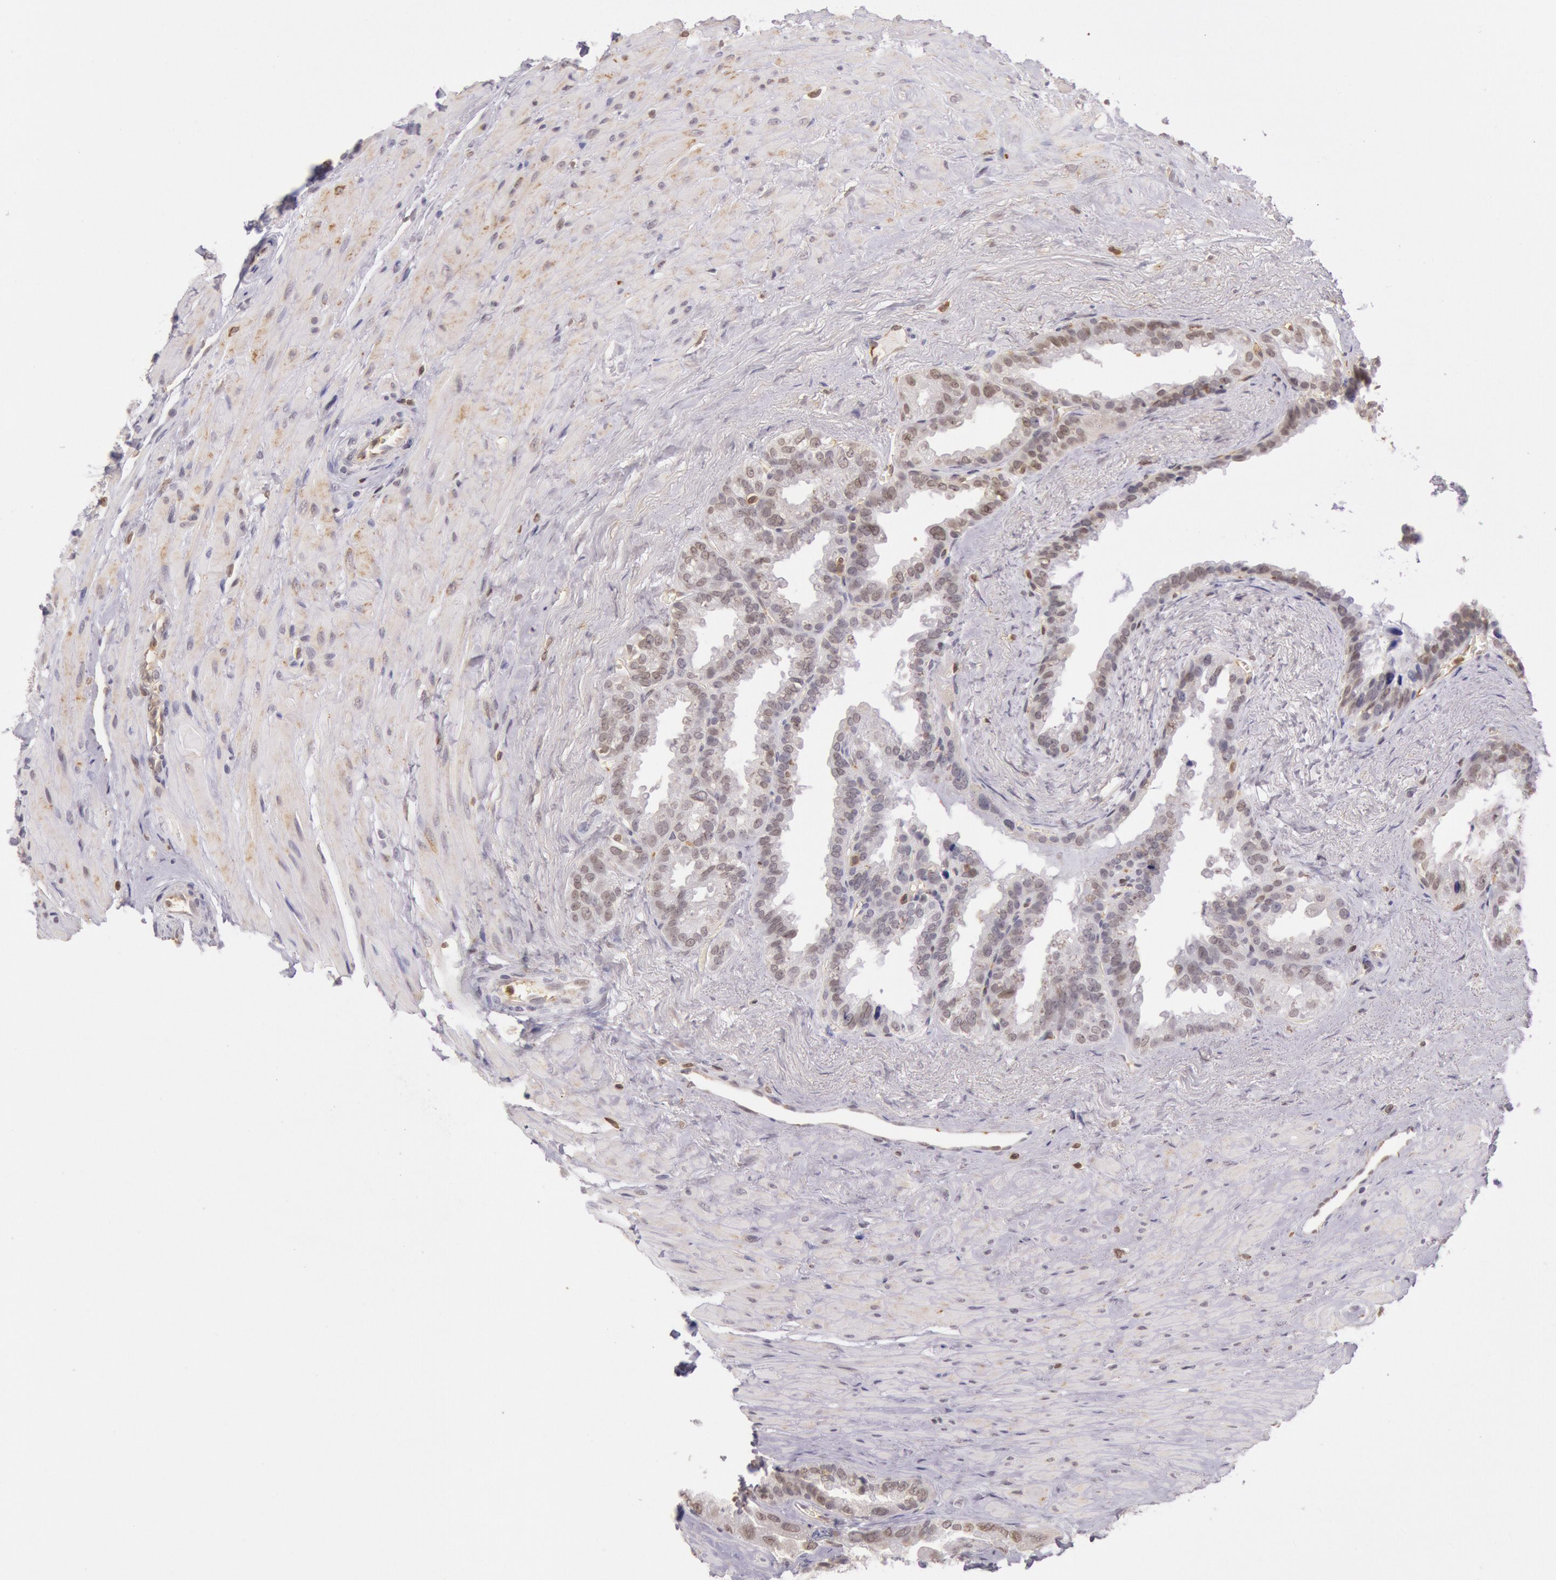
{"staining": {"intensity": "weak", "quantity": "25%-75%", "location": "cytoplasmic/membranous,nuclear"}, "tissue": "seminal vesicle", "cell_type": "Glandular cells", "image_type": "normal", "snomed": [{"axis": "morphology", "description": "Normal tissue, NOS"}, {"axis": "topography", "description": "Prostate"}, {"axis": "topography", "description": "Seminal veicle"}], "caption": "An image of human seminal vesicle stained for a protein shows weak cytoplasmic/membranous,nuclear brown staining in glandular cells.", "gene": "HIF1A", "patient": {"sex": "male", "age": 63}}